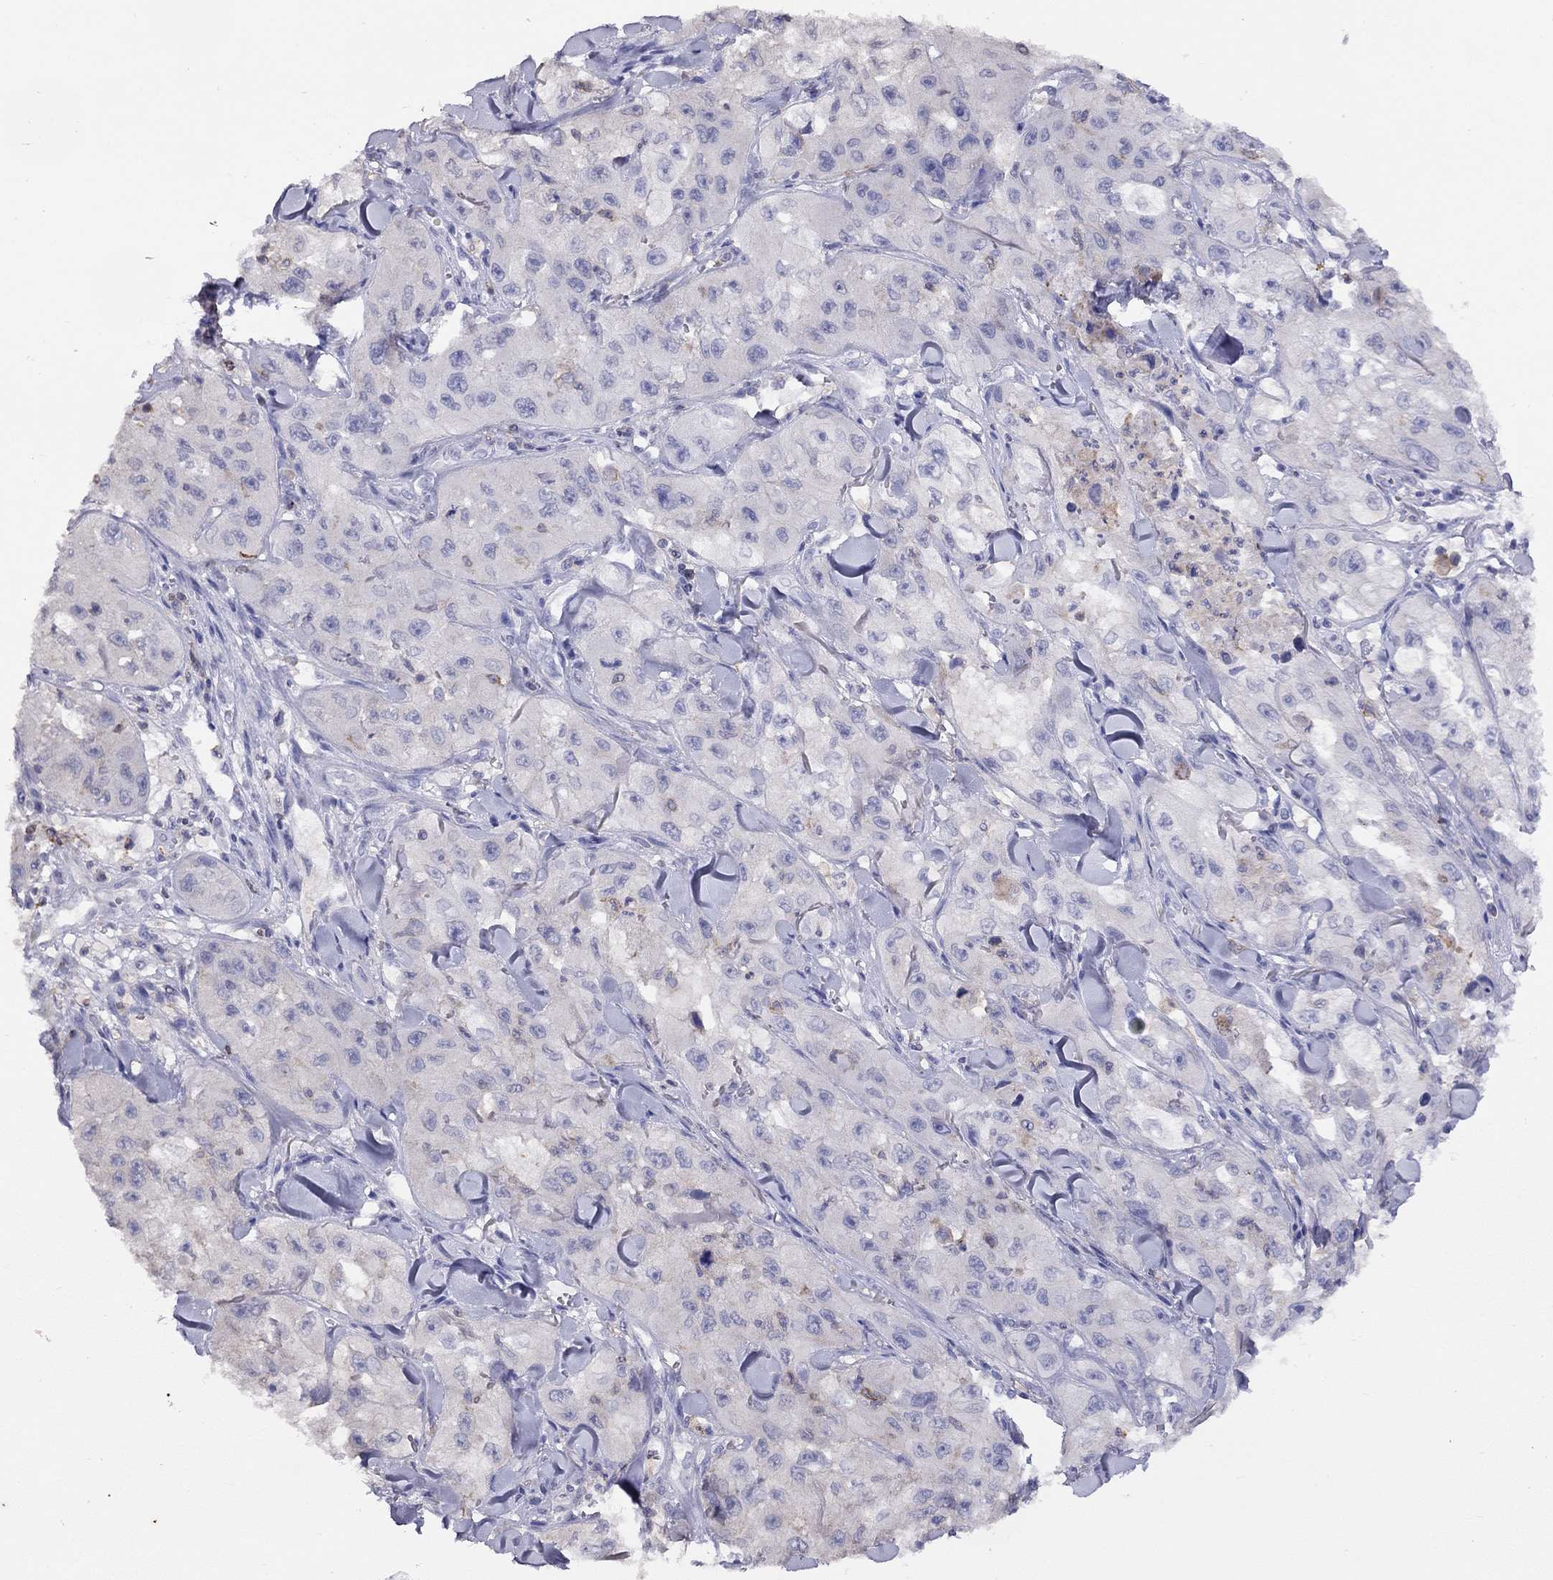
{"staining": {"intensity": "negative", "quantity": "none", "location": "none"}, "tissue": "skin cancer", "cell_type": "Tumor cells", "image_type": "cancer", "snomed": [{"axis": "morphology", "description": "Squamous cell carcinoma, NOS"}, {"axis": "topography", "description": "Skin"}, {"axis": "topography", "description": "Subcutis"}], "caption": "The histopathology image shows no staining of tumor cells in skin cancer.", "gene": "CITED1", "patient": {"sex": "male", "age": 73}}